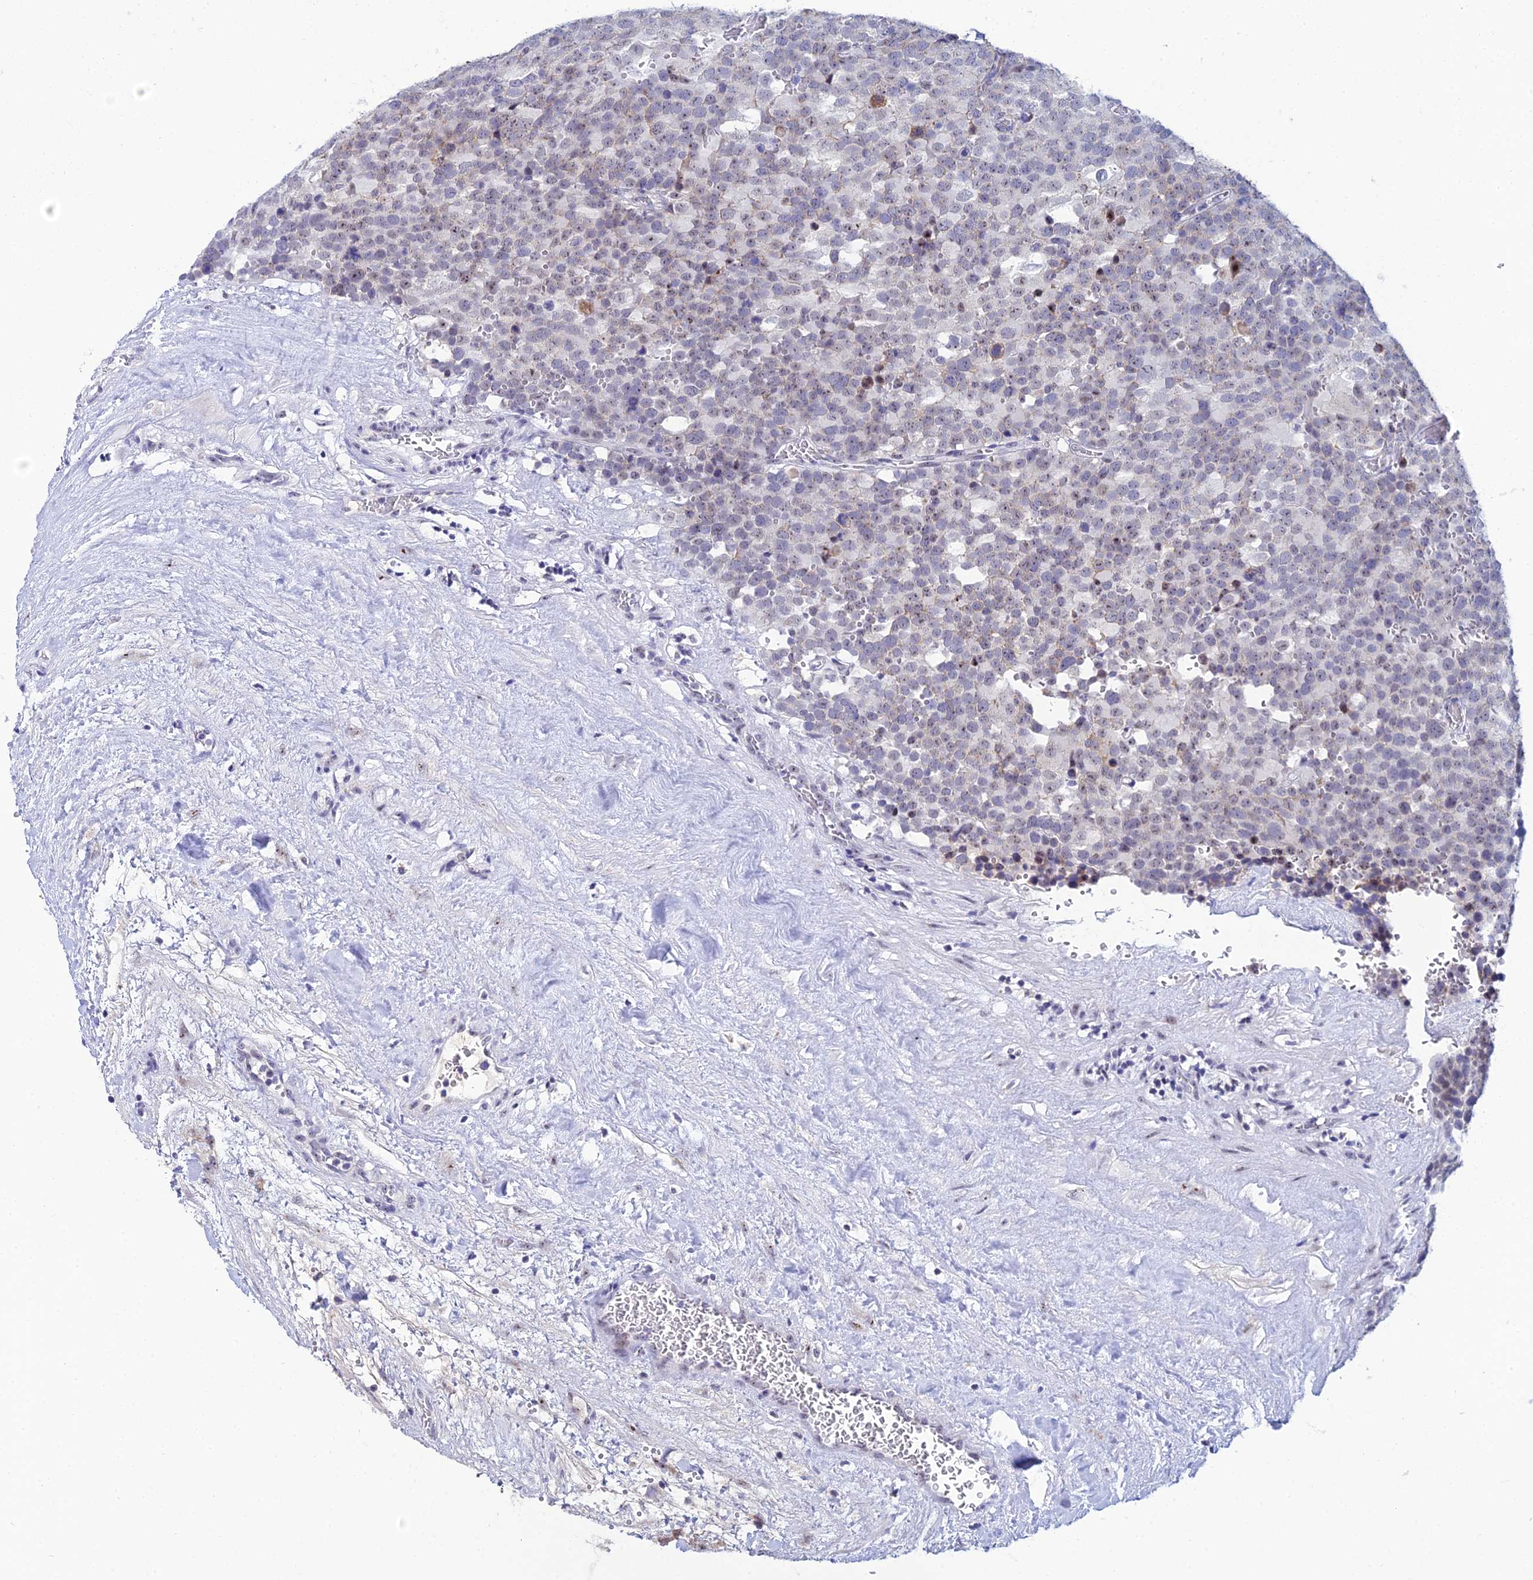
{"staining": {"intensity": "weak", "quantity": "<25%", "location": "cytoplasmic/membranous"}, "tissue": "testis cancer", "cell_type": "Tumor cells", "image_type": "cancer", "snomed": [{"axis": "morphology", "description": "Seminoma, NOS"}, {"axis": "topography", "description": "Testis"}], "caption": "Protein analysis of testis seminoma demonstrates no significant expression in tumor cells.", "gene": "PLPP4", "patient": {"sex": "male", "age": 71}}